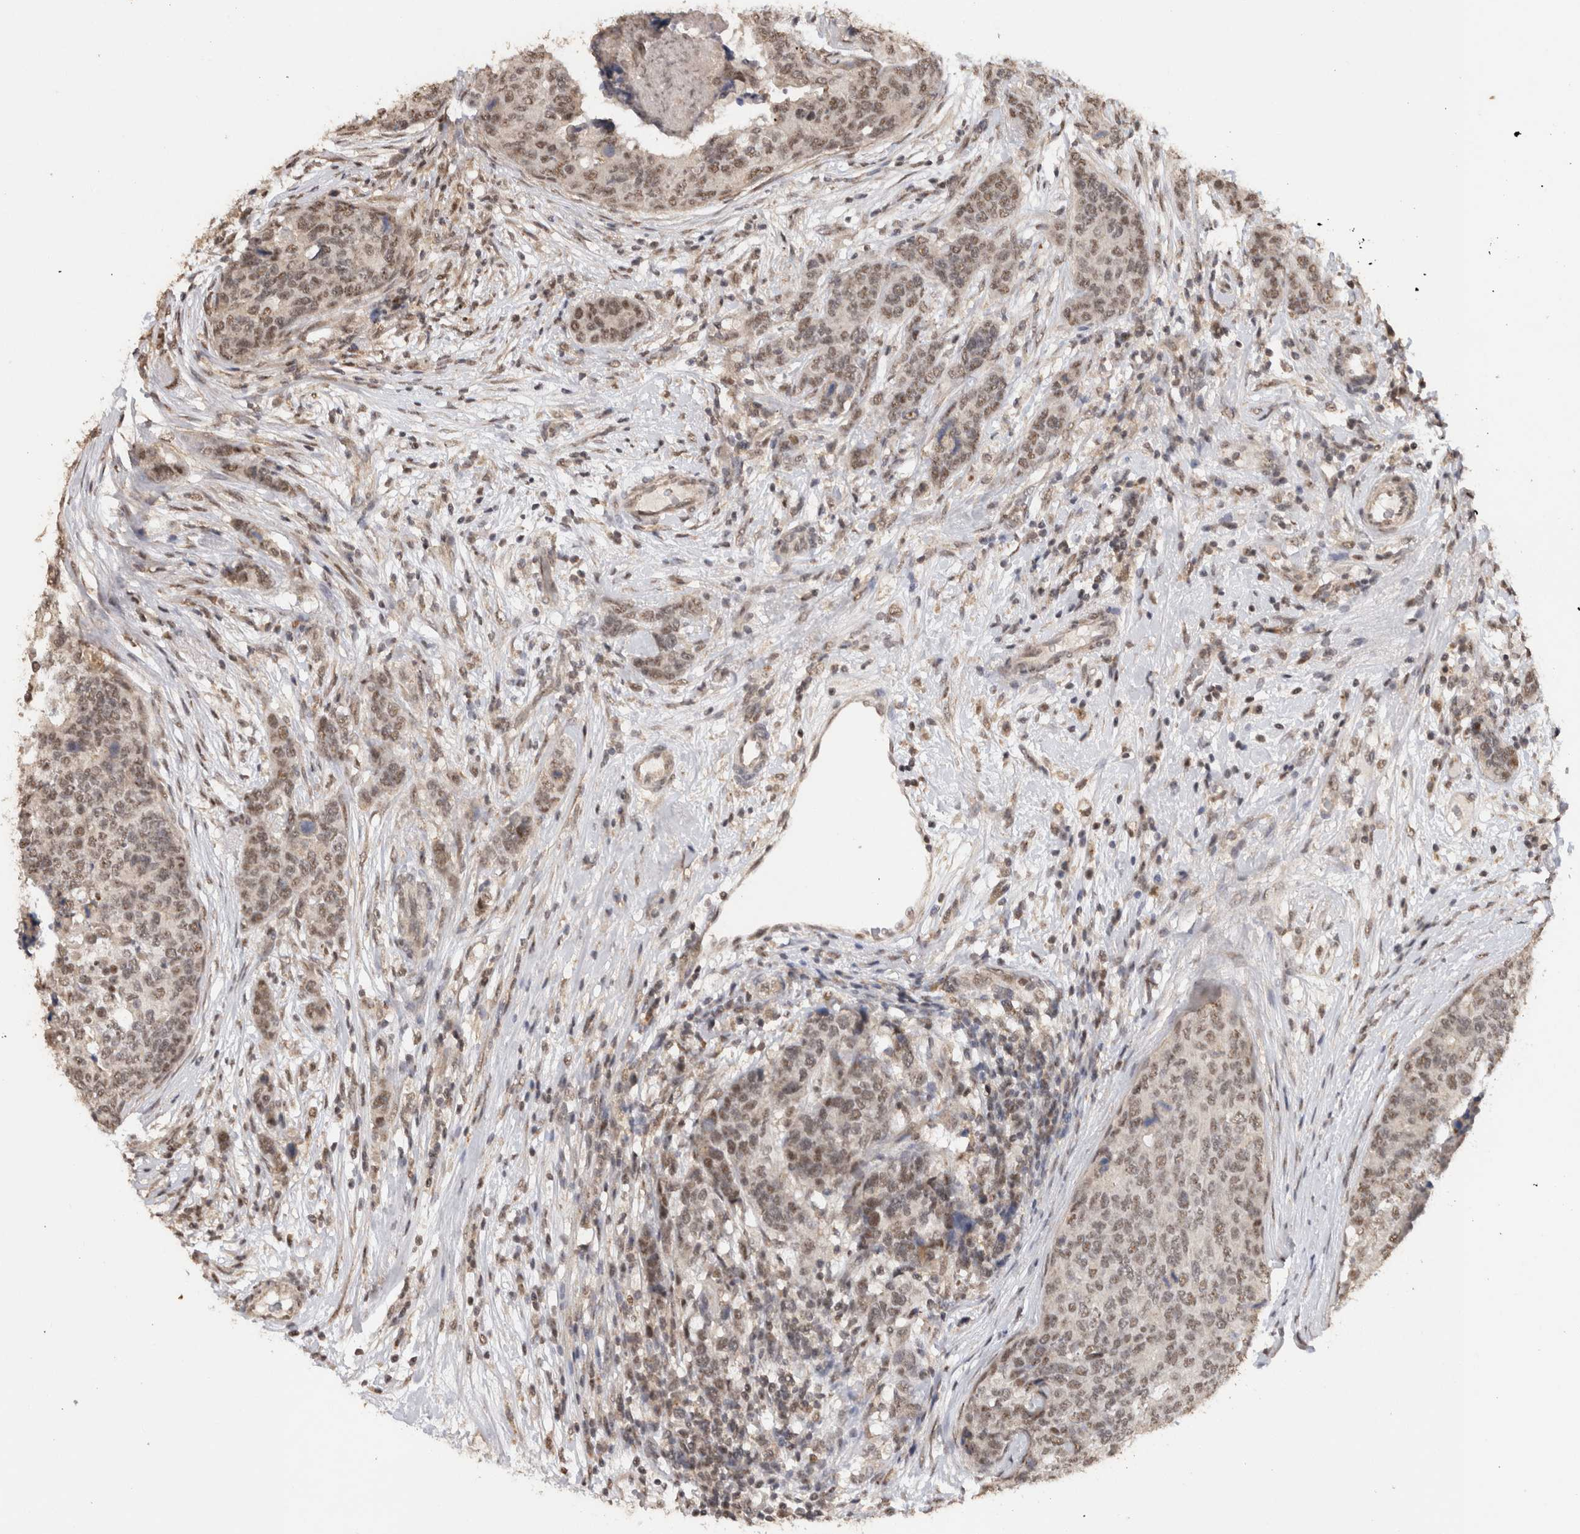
{"staining": {"intensity": "weak", "quantity": ">75%", "location": "nuclear"}, "tissue": "breast cancer", "cell_type": "Tumor cells", "image_type": "cancer", "snomed": [{"axis": "morphology", "description": "Lobular carcinoma"}, {"axis": "topography", "description": "Breast"}], "caption": "Tumor cells demonstrate low levels of weak nuclear expression in about >75% of cells in human breast lobular carcinoma.", "gene": "KEAP1", "patient": {"sex": "female", "age": 59}}